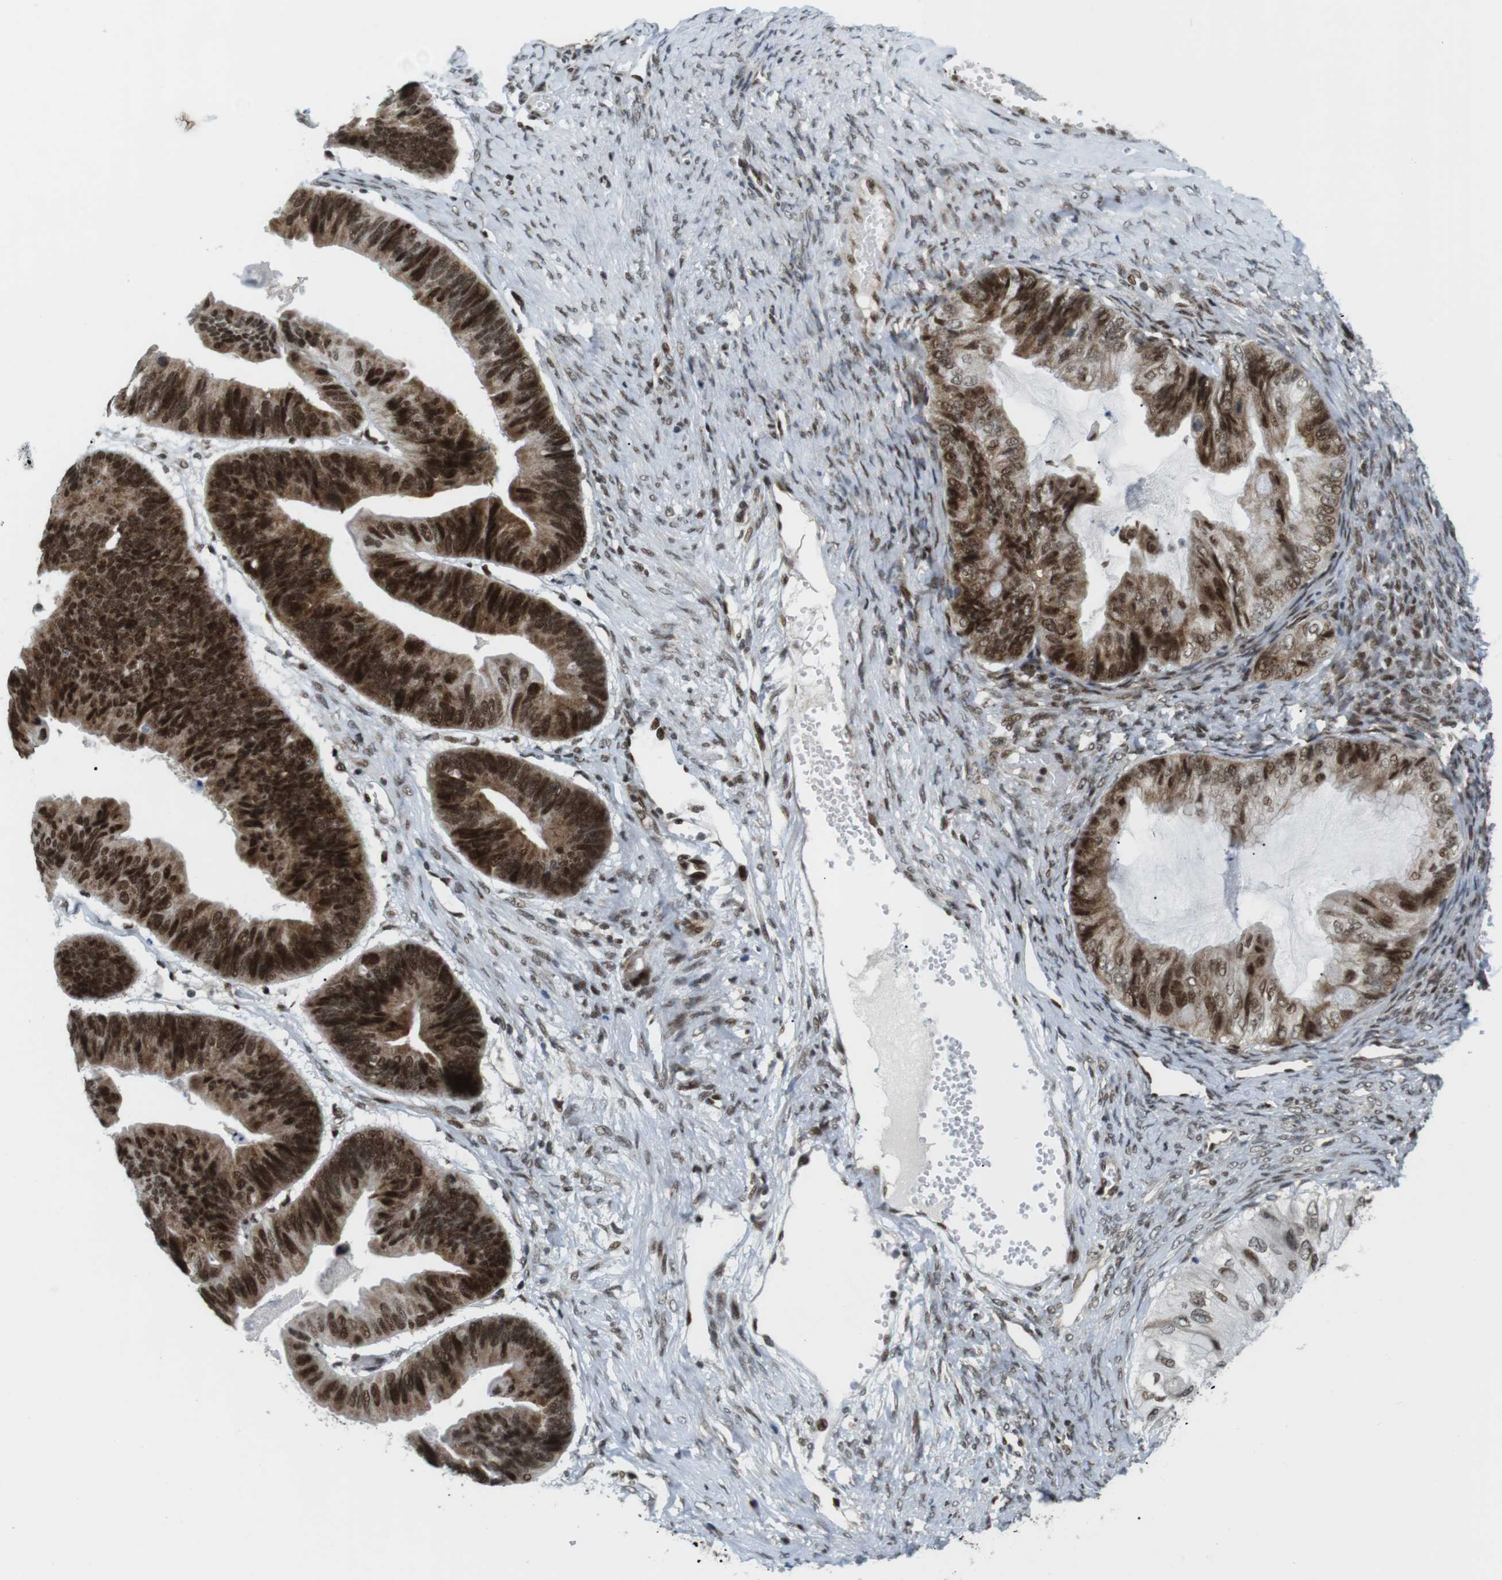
{"staining": {"intensity": "strong", "quantity": ">75%", "location": "cytoplasmic/membranous,nuclear"}, "tissue": "ovarian cancer", "cell_type": "Tumor cells", "image_type": "cancer", "snomed": [{"axis": "morphology", "description": "Cystadenocarcinoma, mucinous, NOS"}, {"axis": "topography", "description": "Ovary"}], "caption": "Ovarian cancer stained with DAB (3,3'-diaminobenzidine) immunohistochemistry reveals high levels of strong cytoplasmic/membranous and nuclear positivity in approximately >75% of tumor cells.", "gene": "CDC27", "patient": {"sex": "female", "age": 61}}